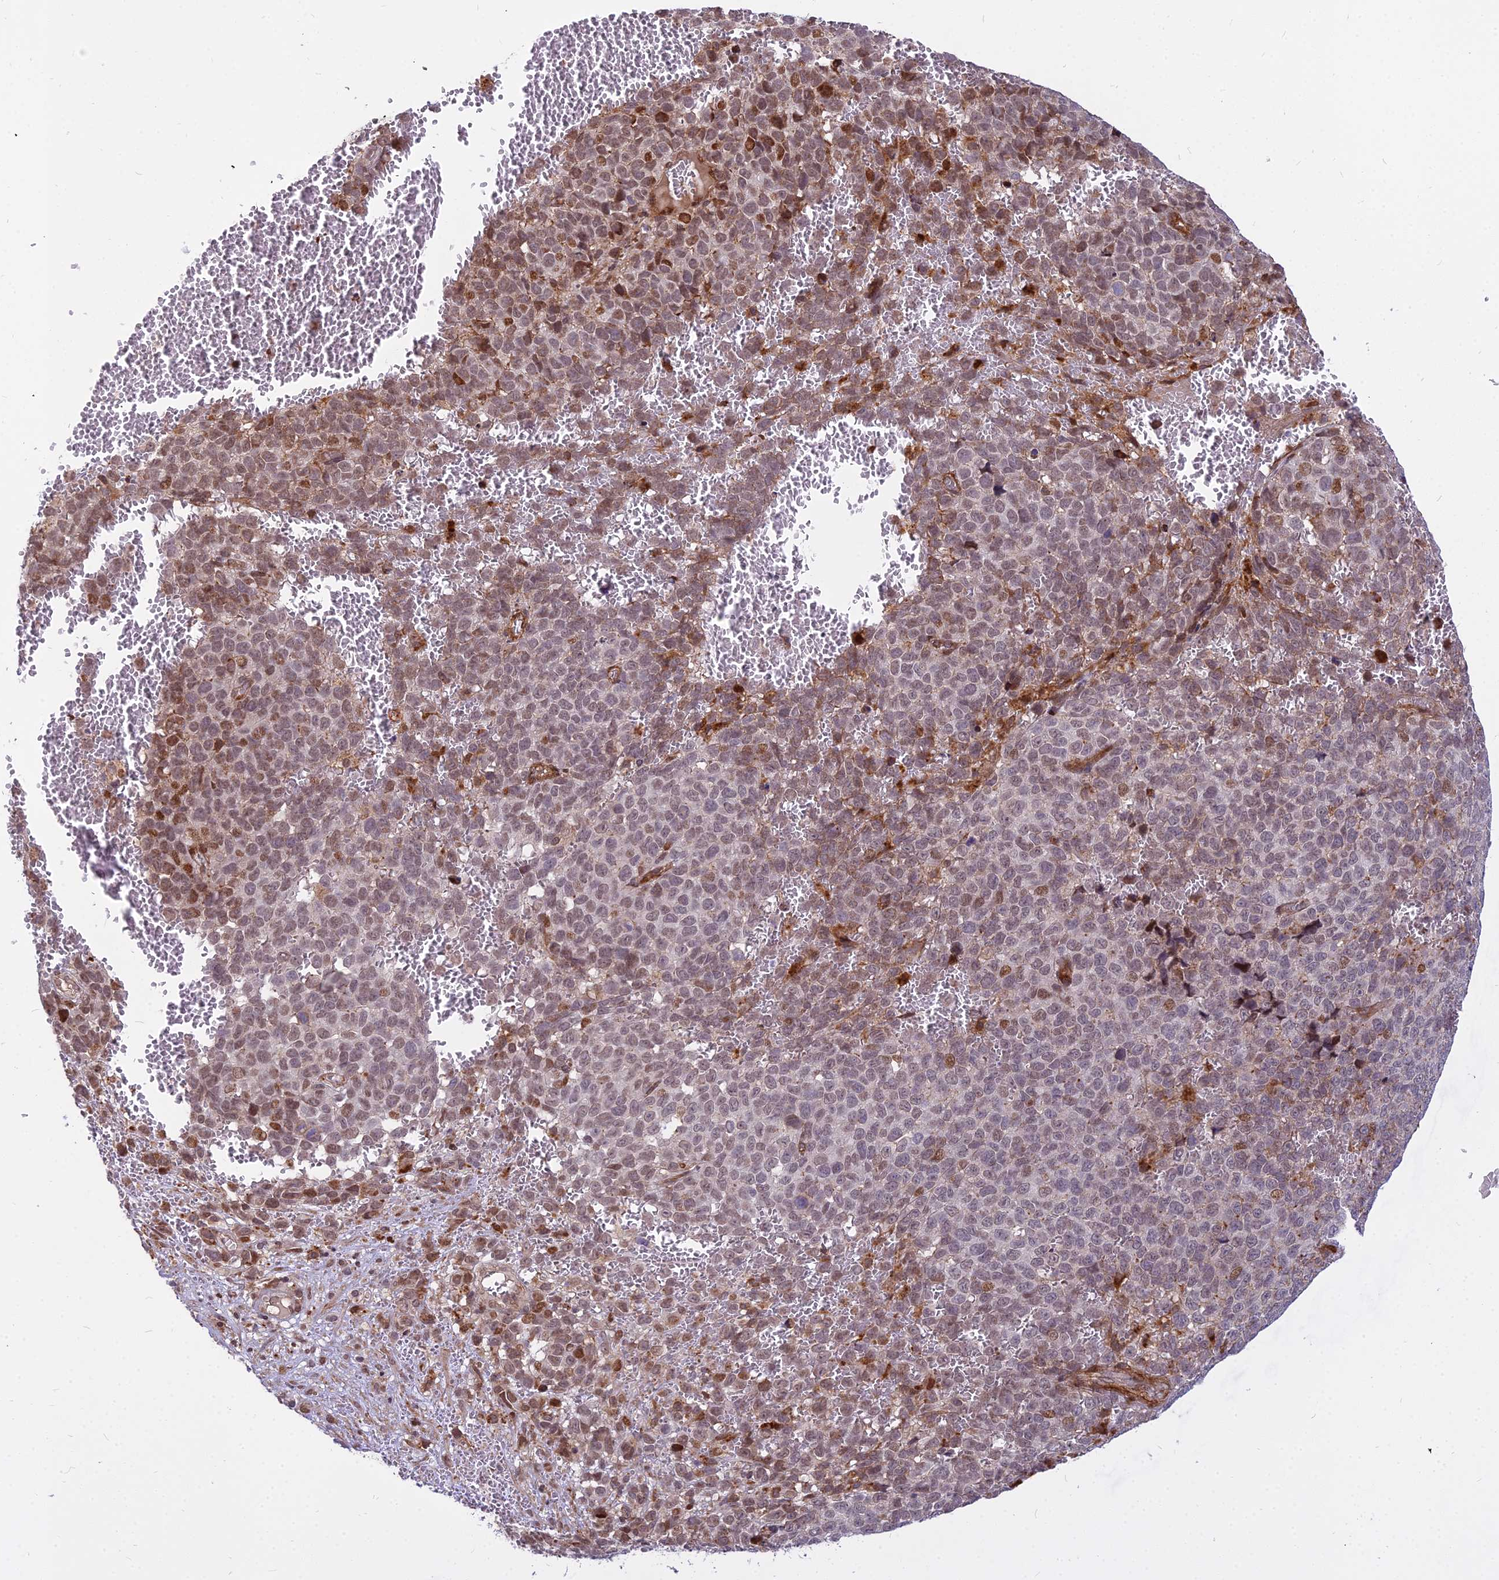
{"staining": {"intensity": "moderate", "quantity": "<25%", "location": "nuclear"}, "tissue": "melanoma", "cell_type": "Tumor cells", "image_type": "cancer", "snomed": [{"axis": "morphology", "description": "Malignant melanoma, NOS"}, {"axis": "topography", "description": "Nose, NOS"}], "caption": "An image of human malignant melanoma stained for a protein demonstrates moderate nuclear brown staining in tumor cells.", "gene": "GLYATL3", "patient": {"sex": "female", "age": 48}}